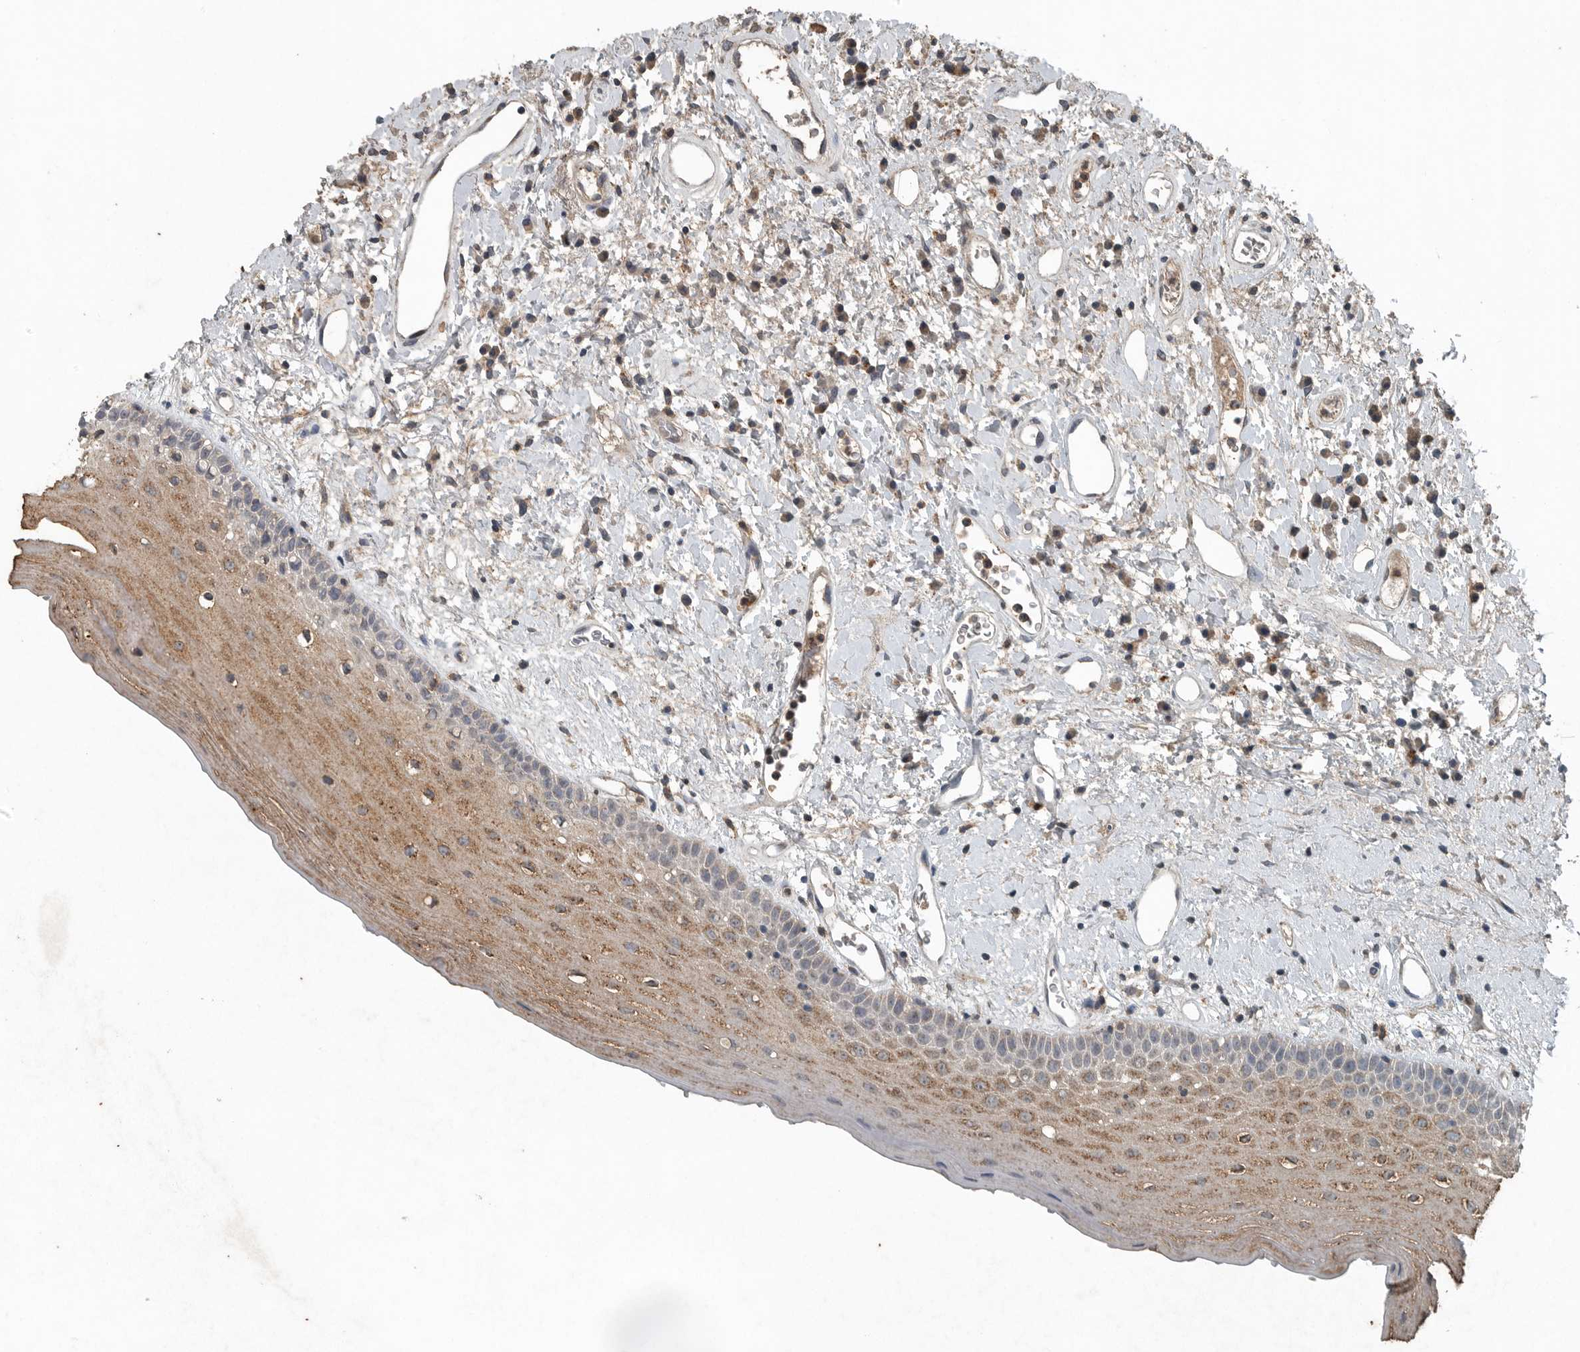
{"staining": {"intensity": "moderate", "quantity": "25%-75%", "location": "cytoplasmic/membranous"}, "tissue": "oral mucosa", "cell_type": "Squamous epithelial cells", "image_type": "normal", "snomed": [{"axis": "morphology", "description": "Normal tissue, NOS"}, {"axis": "topography", "description": "Oral tissue"}], "caption": "Immunohistochemistry (IHC) of normal oral mucosa shows medium levels of moderate cytoplasmic/membranous positivity in about 25%-75% of squamous epithelial cells.", "gene": "IL6ST", "patient": {"sex": "female", "age": 76}}